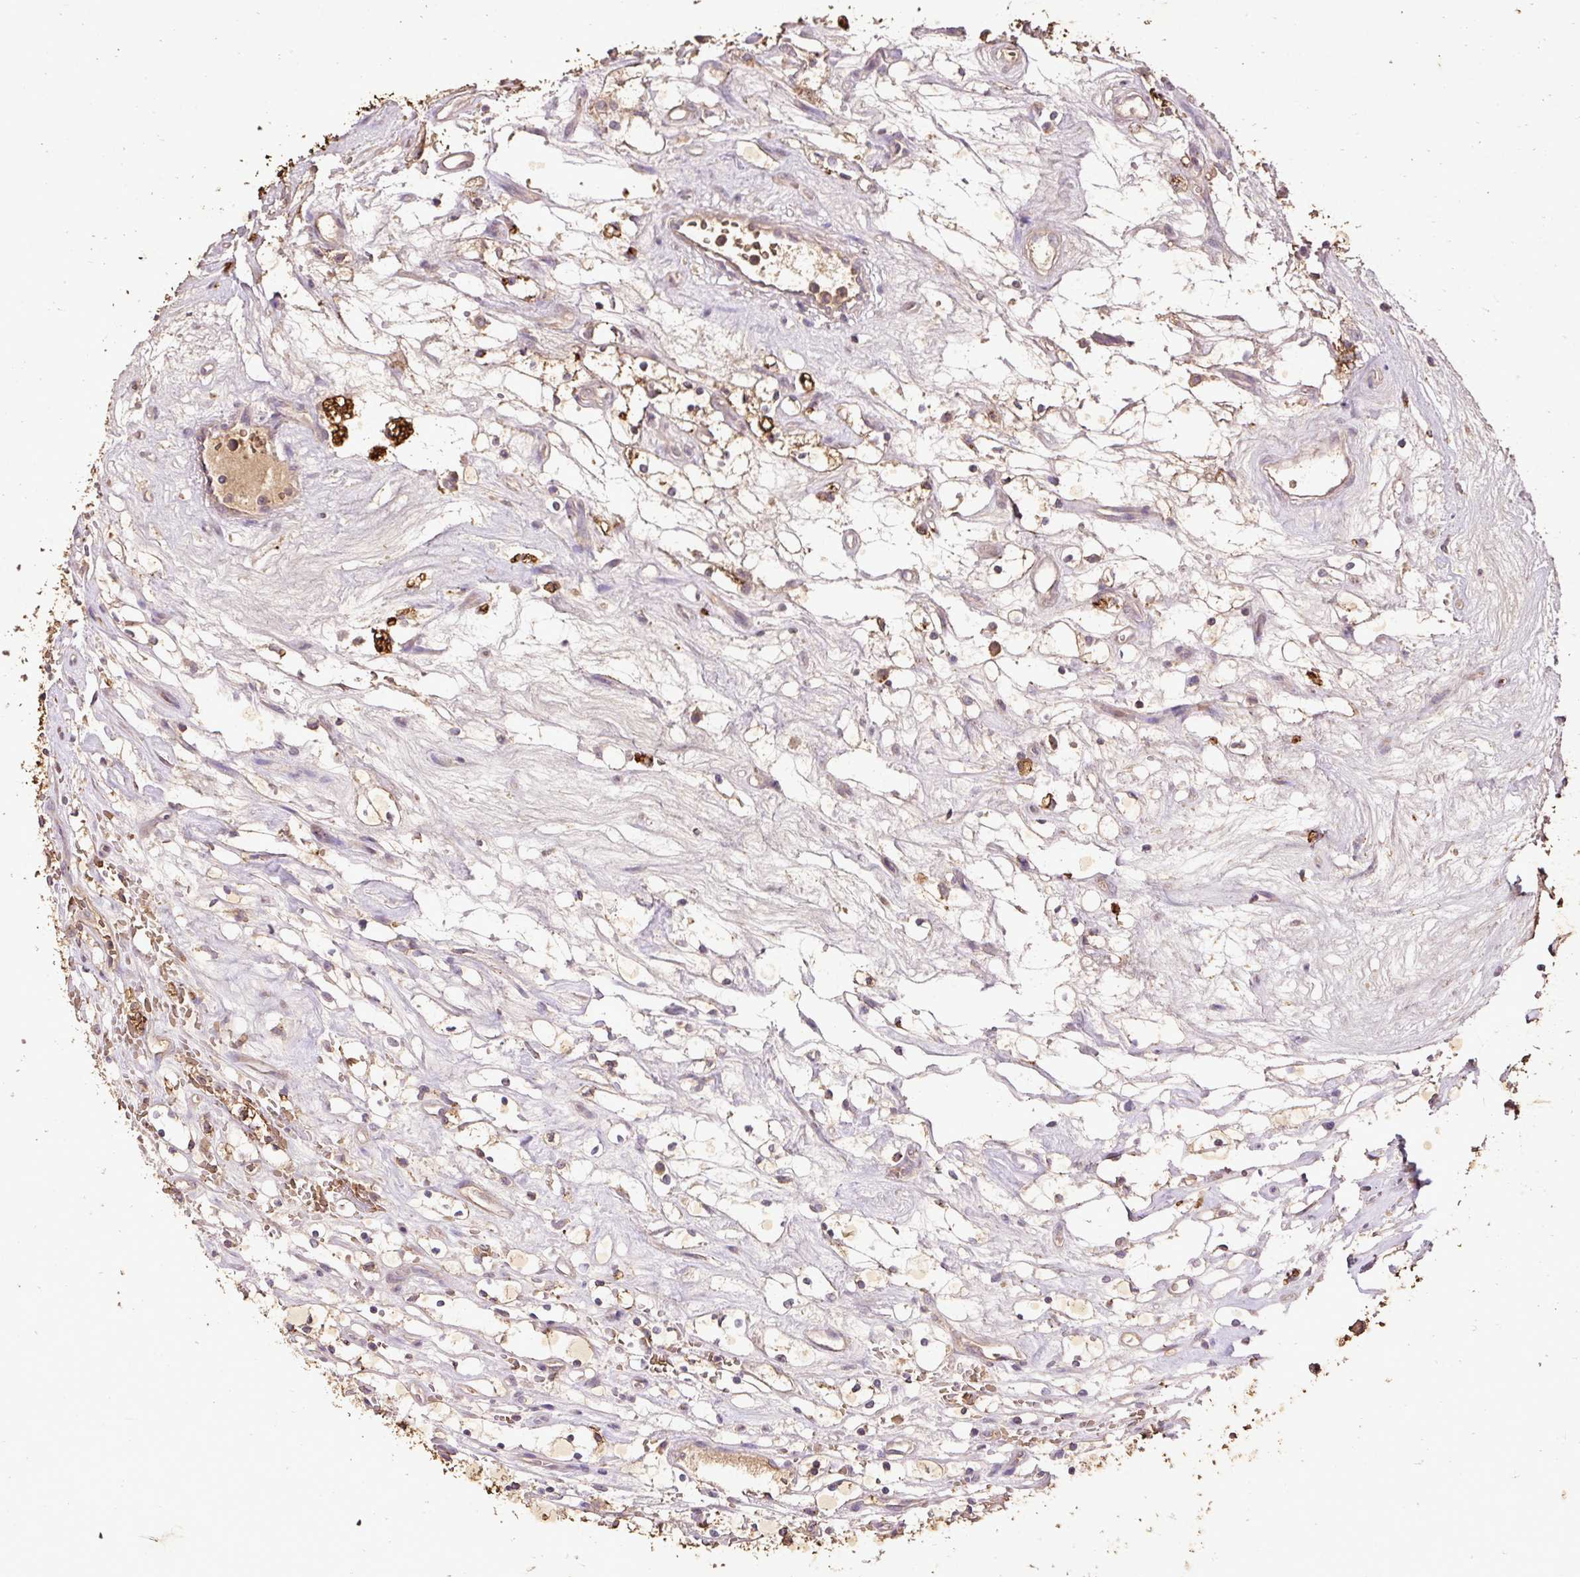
{"staining": {"intensity": "negative", "quantity": "none", "location": "none"}, "tissue": "renal cancer", "cell_type": "Tumor cells", "image_type": "cancer", "snomed": [{"axis": "morphology", "description": "Adenocarcinoma, NOS"}, {"axis": "topography", "description": "Kidney"}], "caption": "This is an IHC photomicrograph of human renal cancer. There is no staining in tumor cells.", "gene": "LRTM2", "patient": {"sex": "female", "age": 69}}